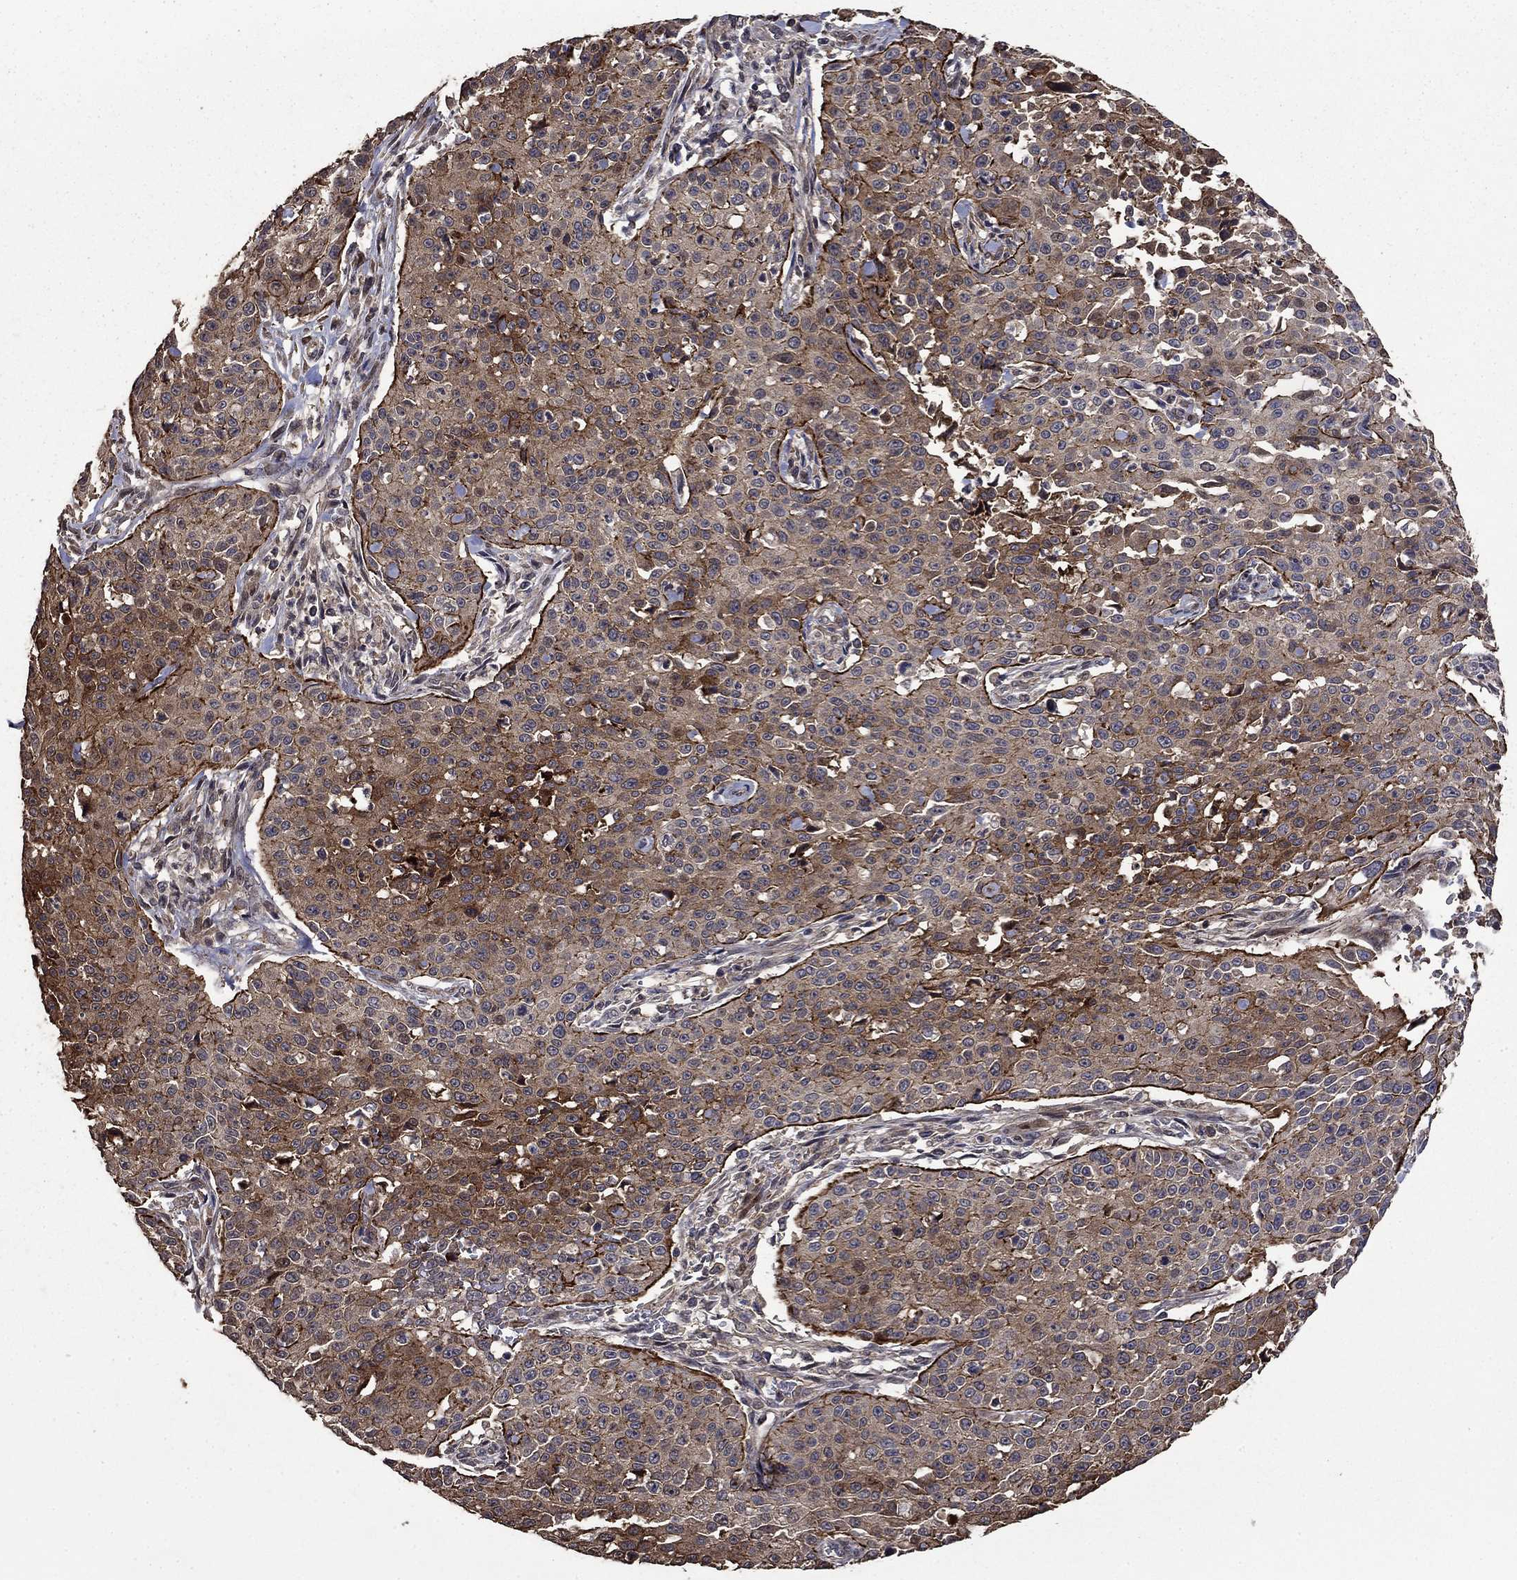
{"staining": {"intensity": "moderate", "quantity": "25%-75%", "location": "cytoplasmic/membranous"}, "tissue": "cervical cancer", "cell_type": "Tumor cells", "image_type": "cancer", "snomed": [{"axis": "morphology", "description": "Squamous cell carcinoma, NOS"}, {"axis": "topography", "description": "Cervix"}], "caption": "Protein staining of squamous cell carcinoma (cervical) tissue displays moderate cytoplasmic/membranous staining in about 25%-75% of tumor cells.", "gene": "DVL1", "patient": {"sex": "female", "age": 26}}